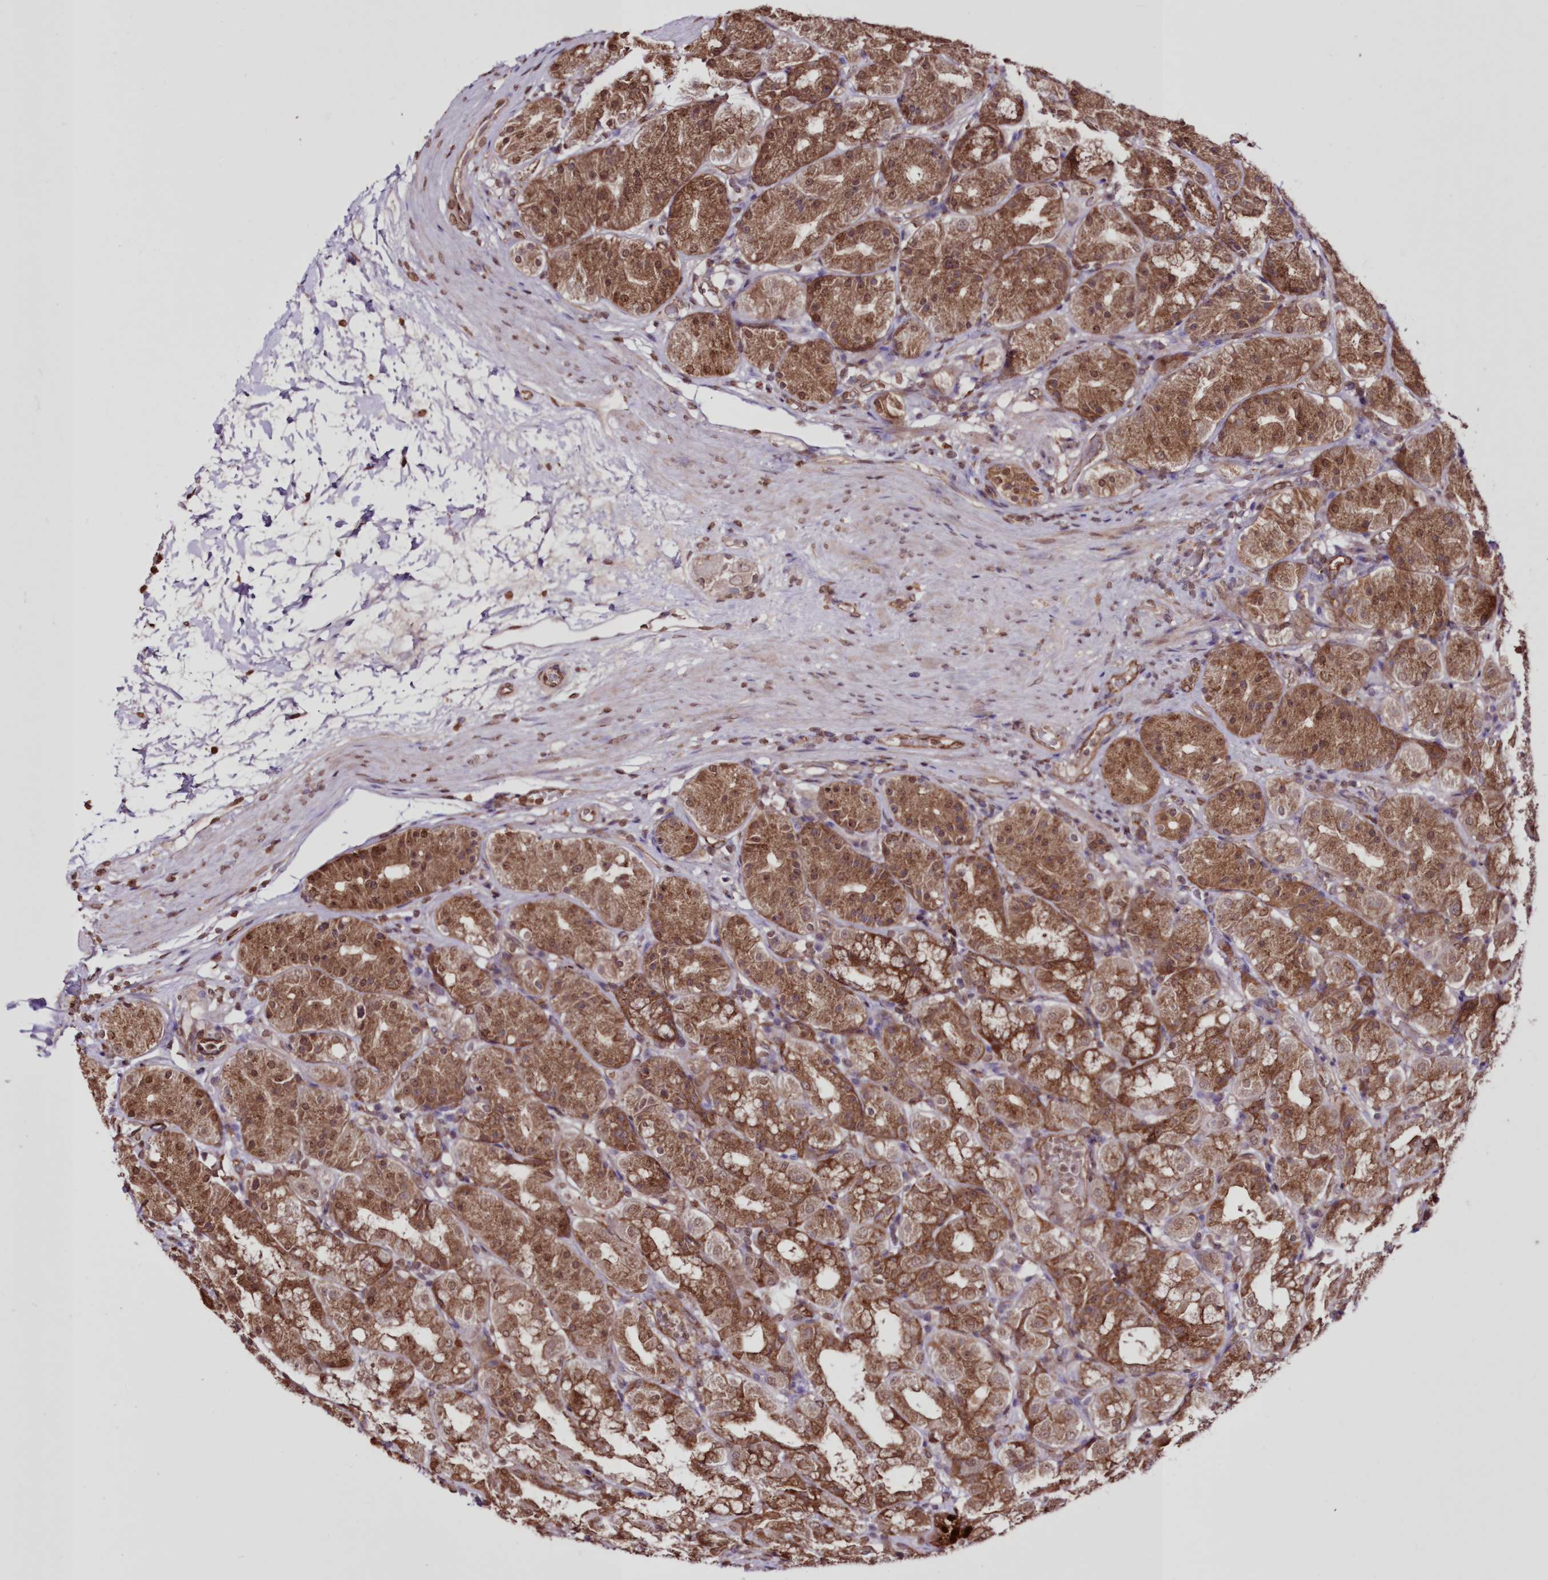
{"staining": {"intensity": "strong", "quantity": ">75%", "location": "cytoplasmic/membranous,nuclear"}, "tissue": "stomach", "cell_type": "Glandular cells", "image_type": "normal", "snomed": [{"axis": "morphology", "description": "Normal tissue, NOS"}, {"axis": "topography", "description": "Stomach, lower"}], "caption": "Immunohistochemical staining of unremarkable human stomach displays high levels of strong cytoplasmic/membranous,nuclear positivity in approximately >75% of glandular cells.", "gene": "FCHO2", "patient": {"sex": "female", "age": 56}}